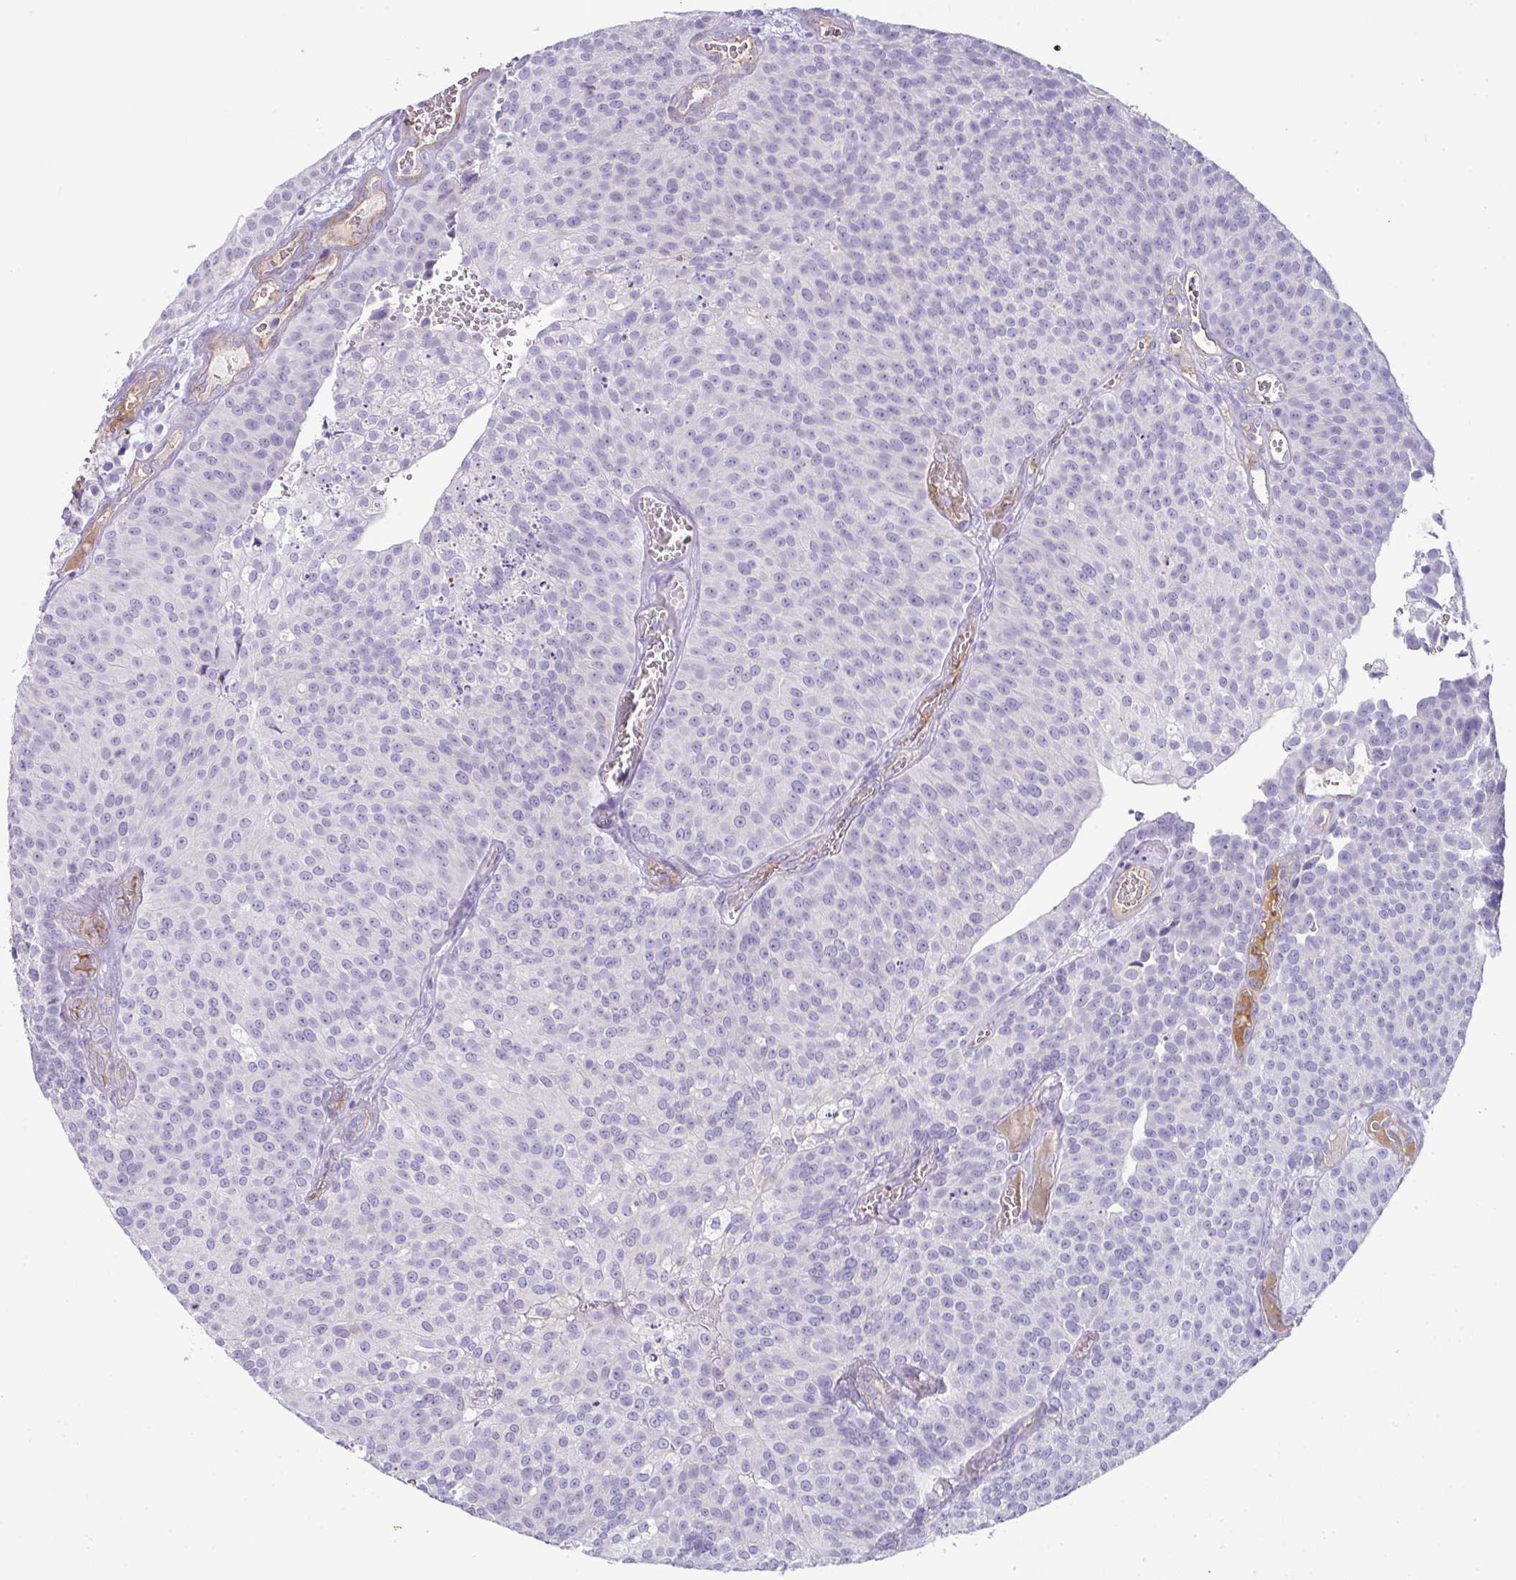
{"staining": {"intensity": "negative", "quantity": "none", "location": "none"}, "tissue": "urothelial cancer", "cell_type": "Tumor cells", "image_type": "cancer", "snomed": [{"axis": "morphology", "description": "Urothelial carcinoma, Low grade"}, {"axis": "topography", "description": "Urinary bladder"}], "caption": "Image shows no significant protein staining in tumor cells of urothelial carcinoma (low-grade).", "gene": "OR52N1", "patient": {"sex": "female", "age": 79}}